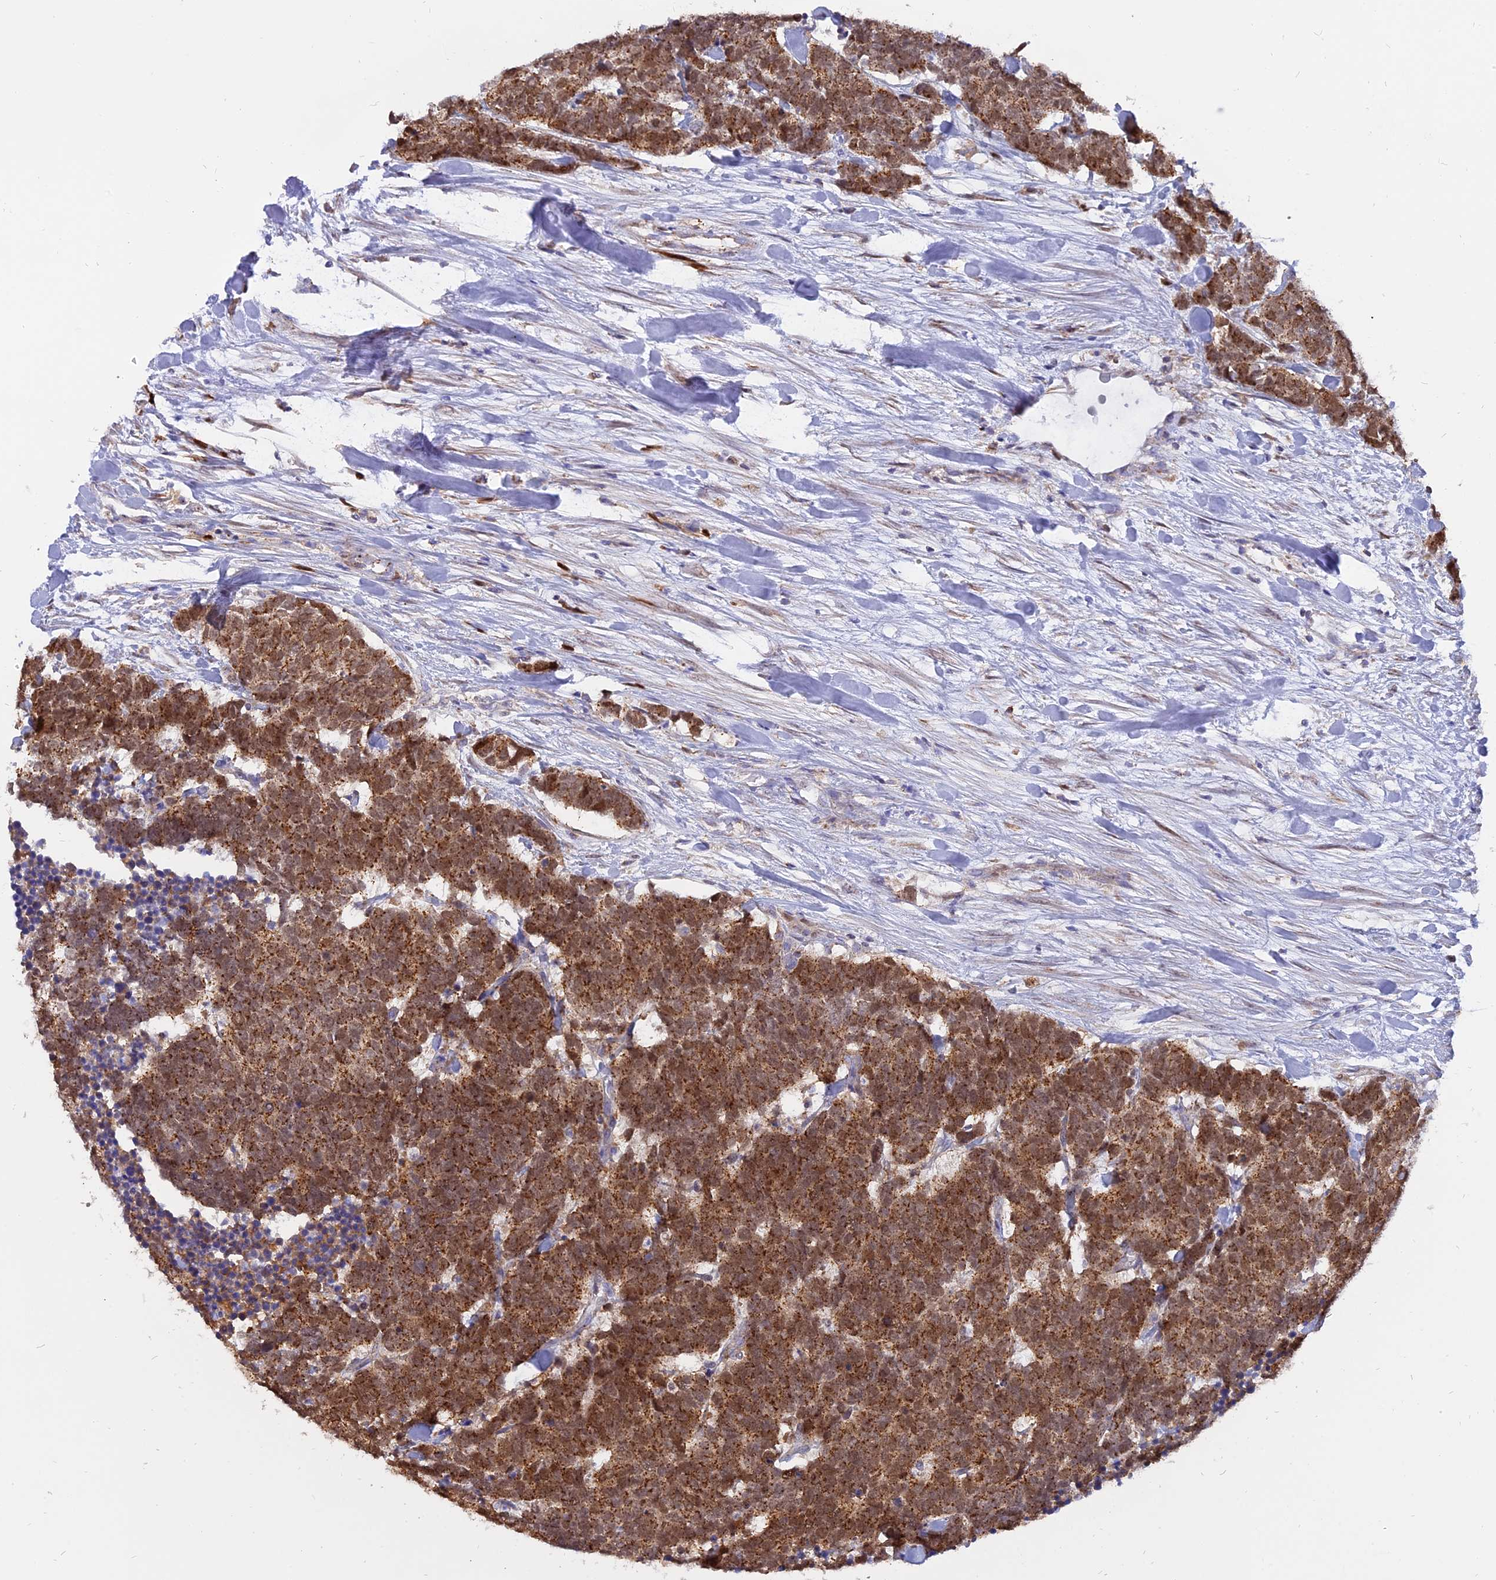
{"staining": {"intensity": "moderate", "quantity": ">75%", "location": "cytoplasmic/membranous,nuclear"}, "tissue": "carcinoid", "cell_type": "Tumor cells", "image_type": "cancer", "snomed": [{"axis": "morphology", "description": "Carcinoma, NOS"}, {"axis": "morphology", "description": "Carcinoid, malignant, NOS"}, {"axis": "topography", "description": "Urinary bladder"}], "caption": "This image demonstrates immunohistochemistry (IHC) staining of human carcinoid, with medium moderate cytoplasmic/membranous and nuclear positivity in about >75% of tumor cells.", "gene": "CENPV", "patient": {"sex": "male", "age": 57}}